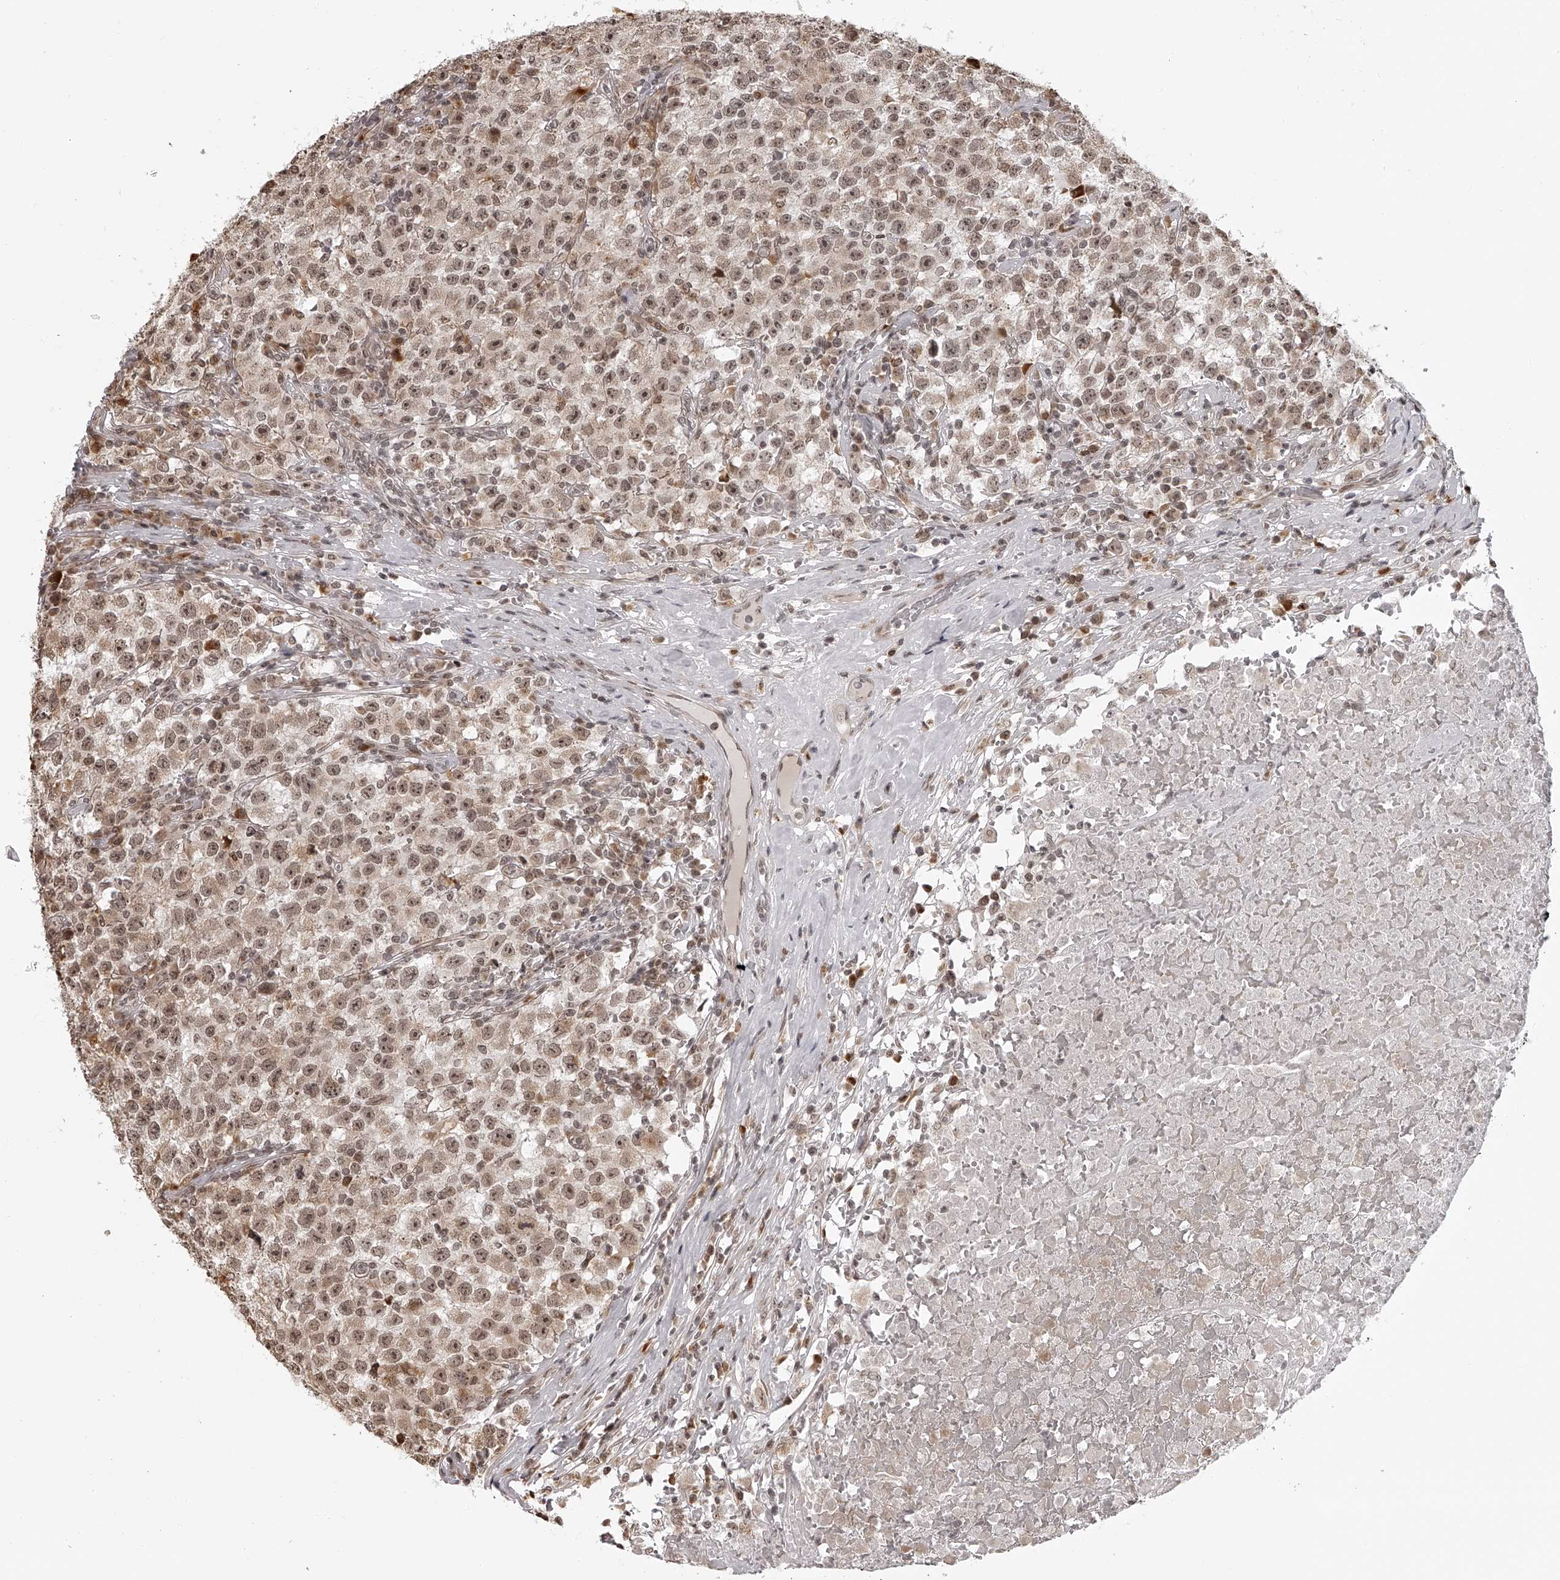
{"staining": {"intensity": "moderate", "quantity": ">75%", "location": "cytoplasmic/membranous,nuclear"}, "tissue": "testis cancer", "cell_type": "Tumor cells", "image_type": "cancer", "snomed": [{"axis": "morphology", "description": "Seminoma, NOS"}, {"axis": "topography", "description": "Testis"}], "caption": "An IHC histopathology image of tumor tissue is shown. Protein staining in brown labels moderate cytoplasmic/membranous and nuclear positivity in testis seminoma within tumor cells.", "gene": "ODF2L", "patient": {"sex": "male", "age": 22}}